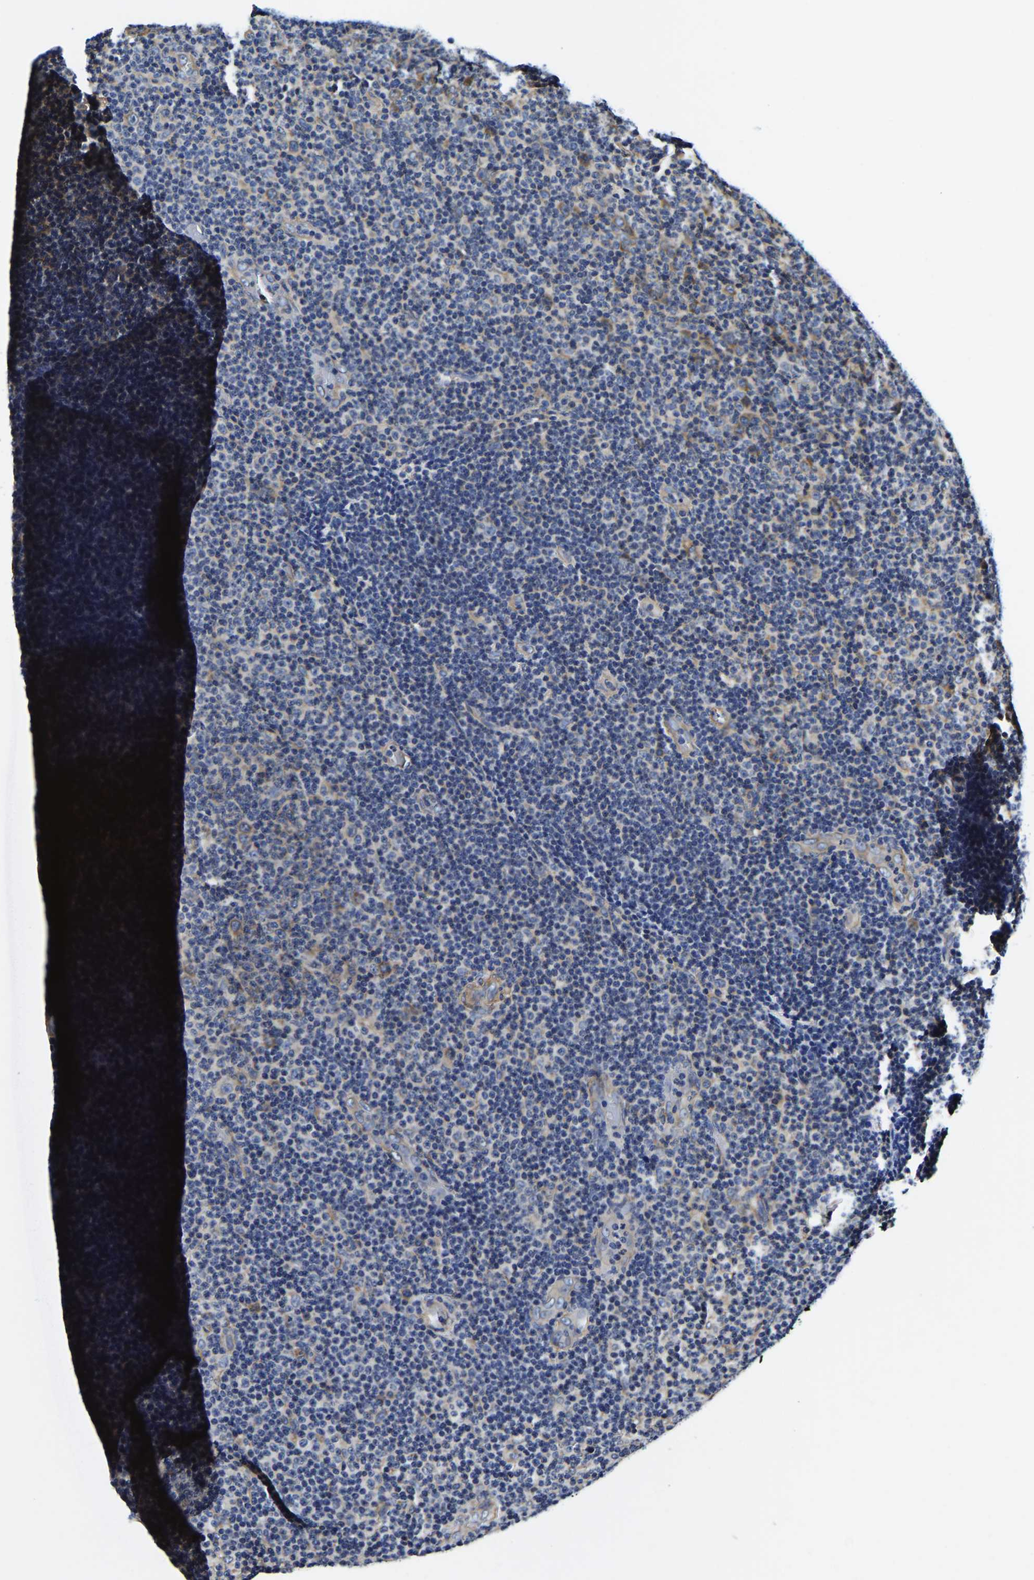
{"staining": {"intensity": "negative", "quantity": "none", "location": "none"}, "tissue": "lymphoma", "cell_type": "Tumor cells", "image_type": "cancer", "snomed": [{"axis": "morphology", "description": "Malignant lymphoma, non-Hodgkin's type, Low grade"}, {"axis": "topography", "description": "Lymph node"}], "caption": "Immunohistochemistry image of human lymphoma stained for a protein (brown), which displays no staining in tumor cells.", "gene": "KCTD17", "patient": {"sex": "male", "age": 83}}